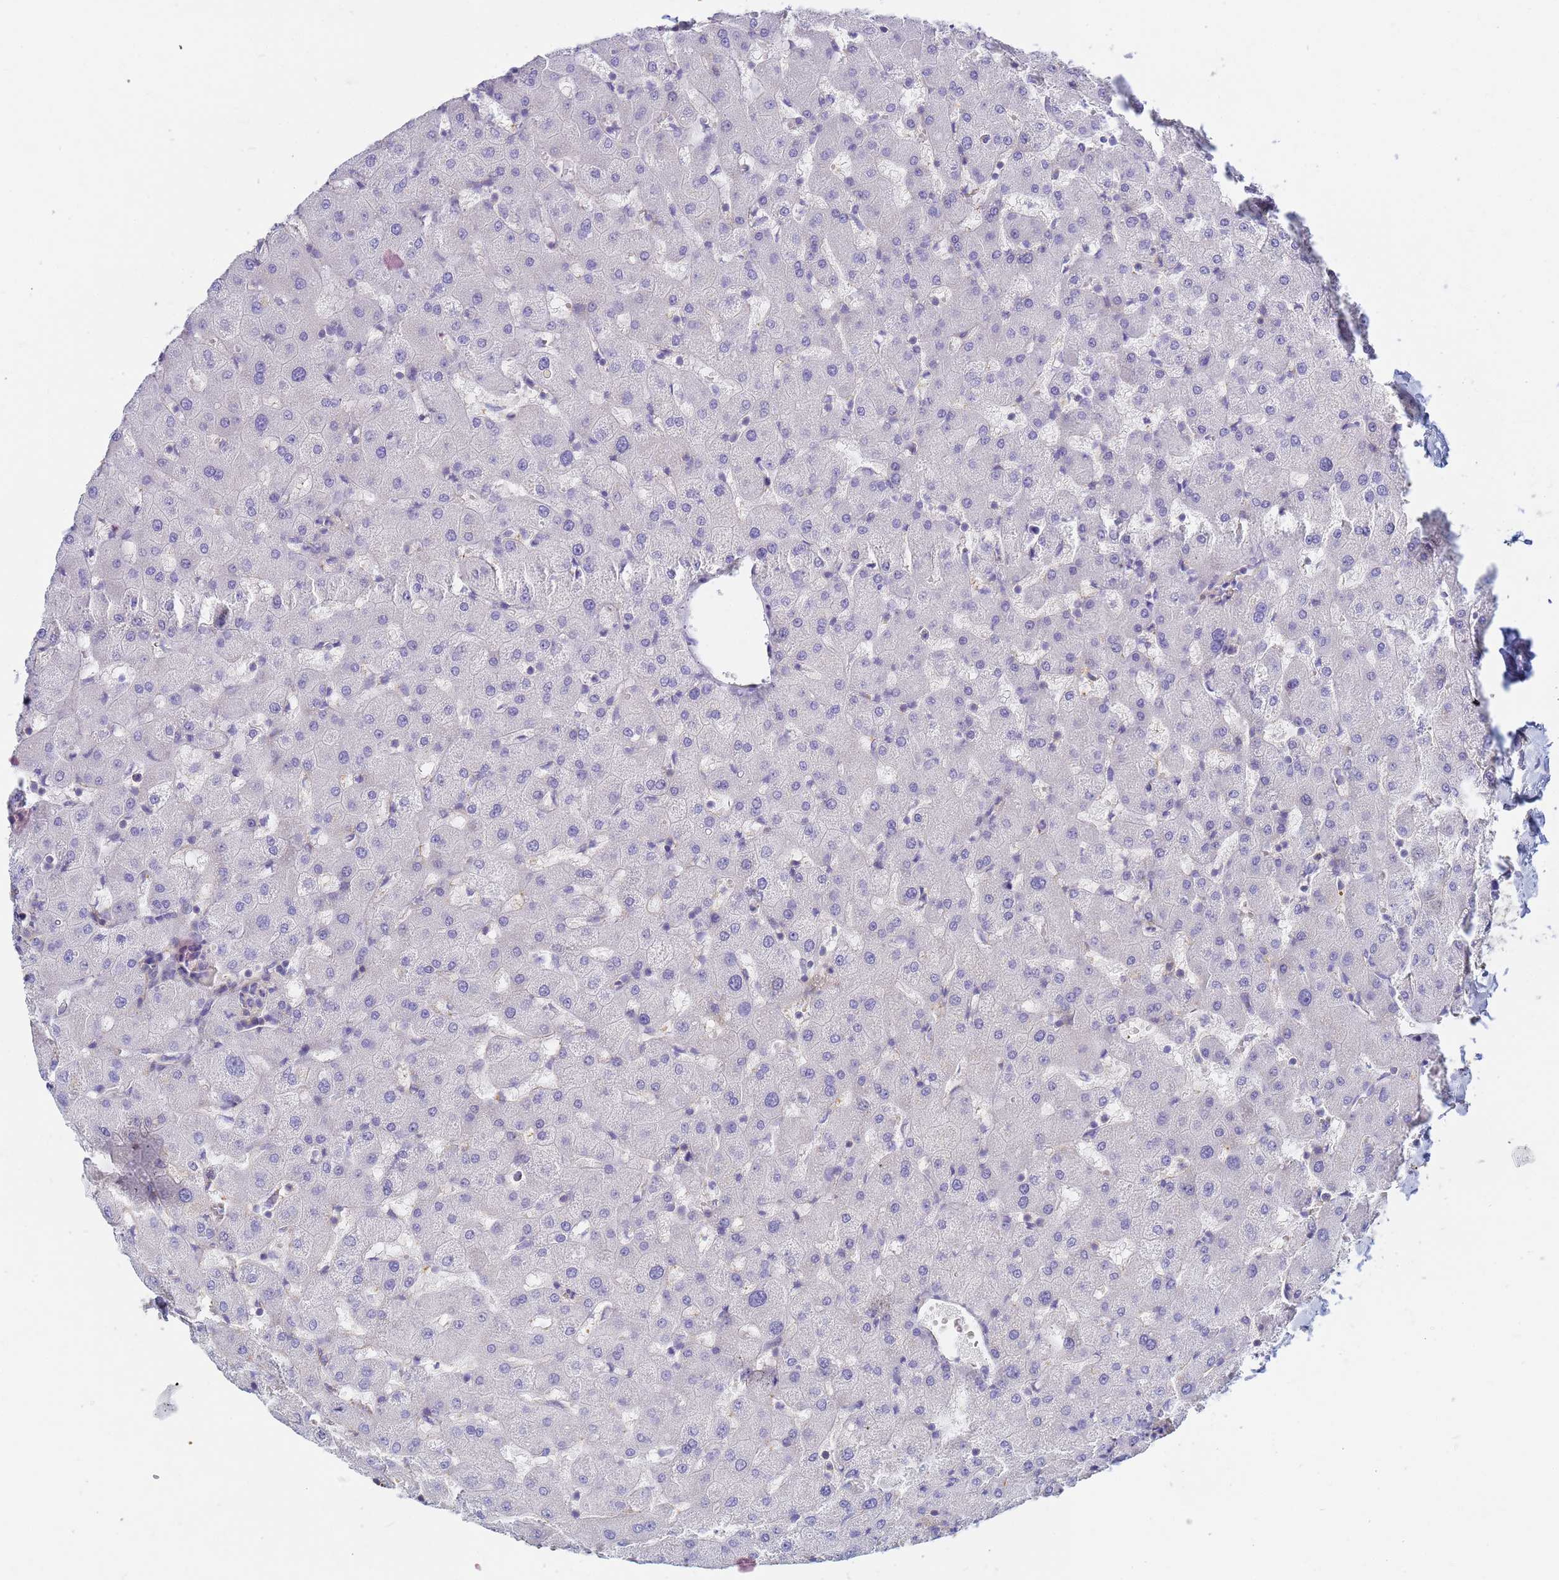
{"staining": {"intensity": "negative", "quantity": "none", "location": "none"}, "tissue": "liver", "cell_type": "Cholangiocytes", "image_type": "normal", "snomed": [{"axis": "morphology", "description": "Normal tissue, NOS"}, {"axis": "topography", "description": "Liver"}], "caption": "An image of liver stained for a protein reveals no brown staining in cholangiocytes. The staining was performed using DAB (3,3'-diaminobenzidine) to visualize the protein expression in brown, while the nuclei were stained in blue with hematoxylin (Magnification: 20x).", "gene": "TPM1", "patient": {"sex": "female", "age": 63}}